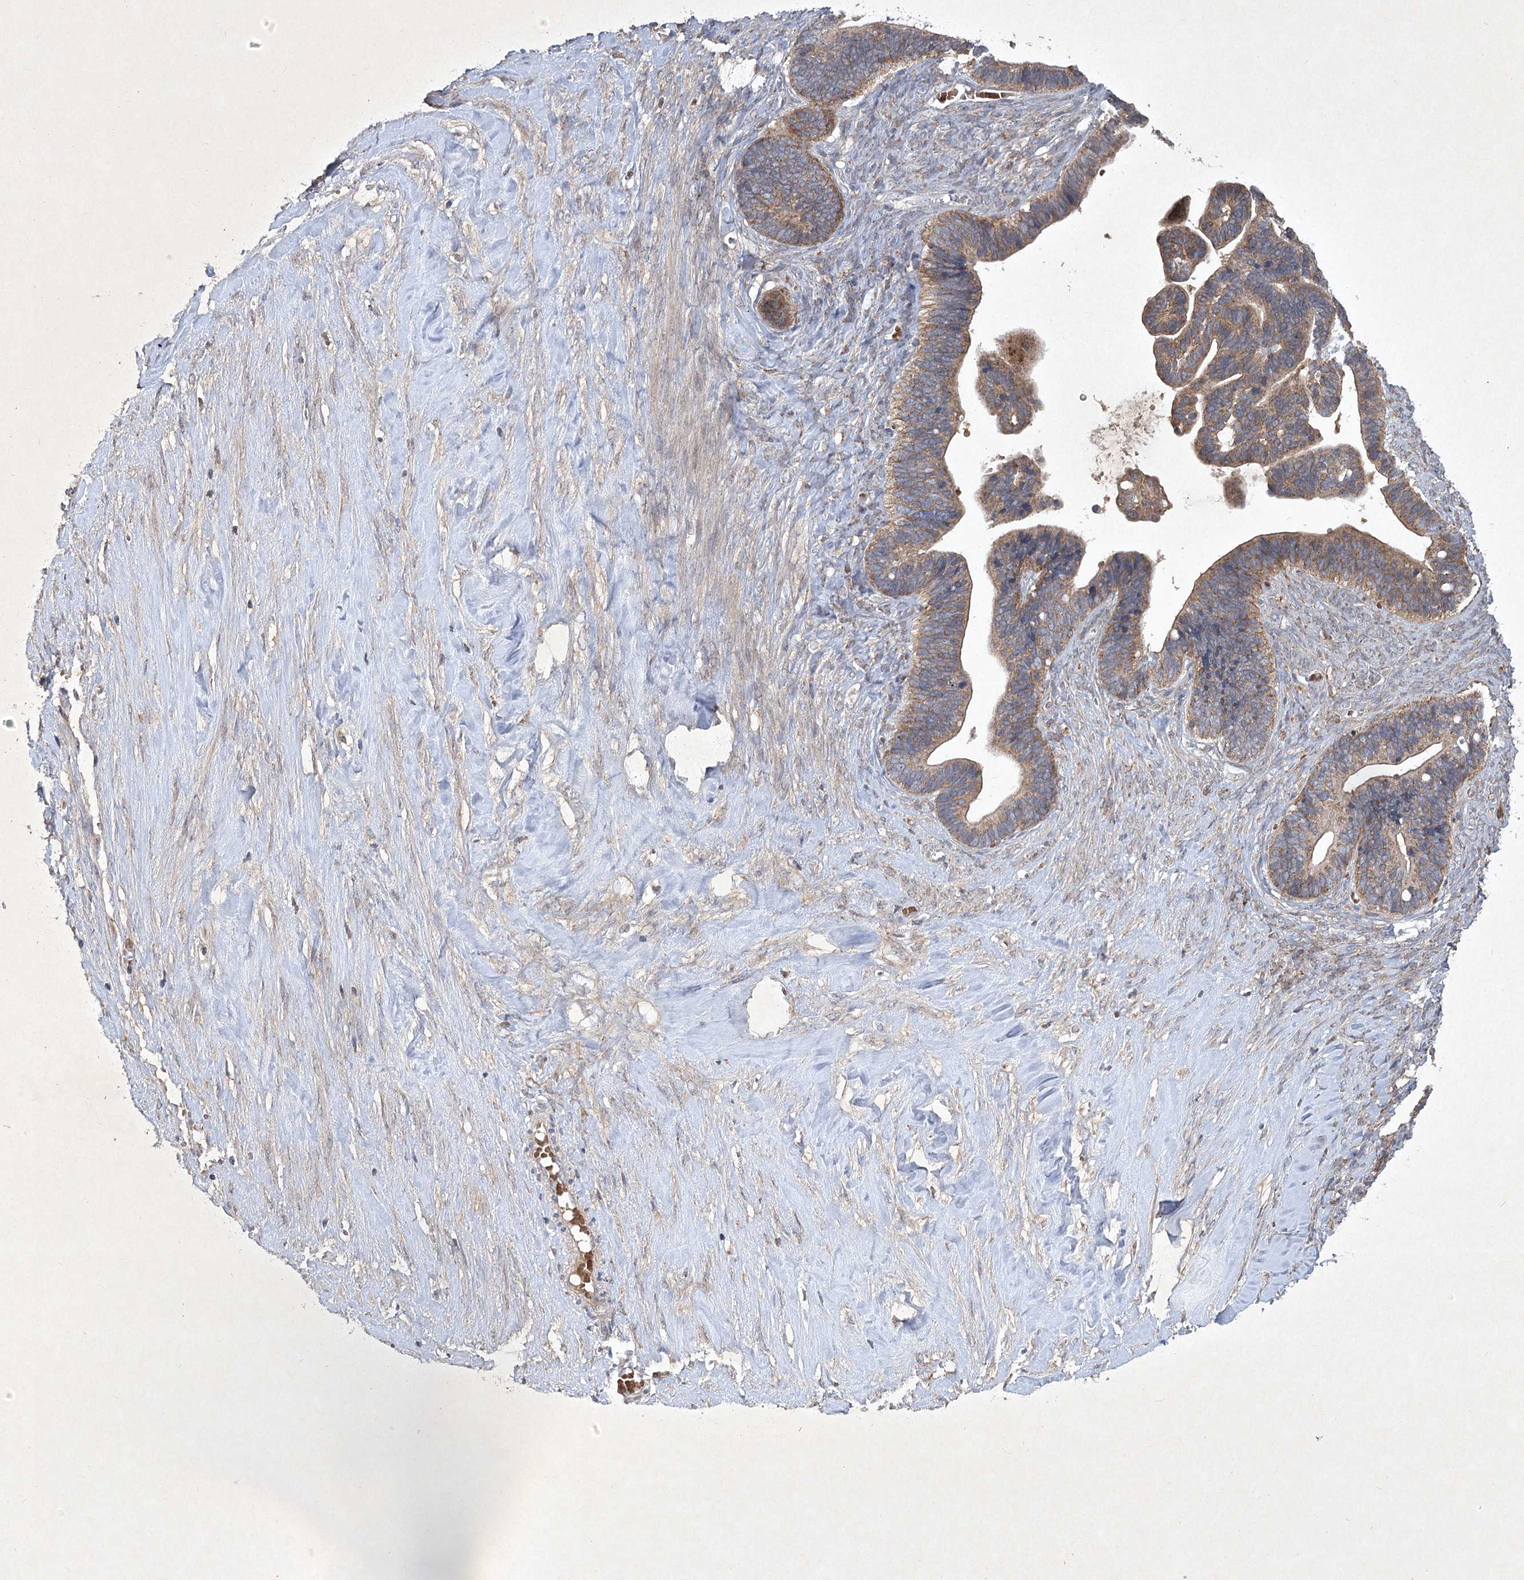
{"staining": {"intensity": "moderate", "quantity": ">75%", "location": "cytoplasmic/membranous"}, "tissue": "ovarian cancer", "cell_type": "Tumor cells", "image_type": "cancer", "snomed": [{"axis": "morphology", "description": "Cystadenocarcinoma, serous, NOS"}, {"axis": "topography", "description": "Ovary"}], "caption": "IHC histopathology image of ovarian cancer (serous cystadenocarcinoma) stained for a protein (brown), which reveals medium levels of moderate cytoplasmic/membranous positivity in about >75% of tumor cells.", "gene": "PYROXD2", "patient": {"sex": "female", "age": 56}}